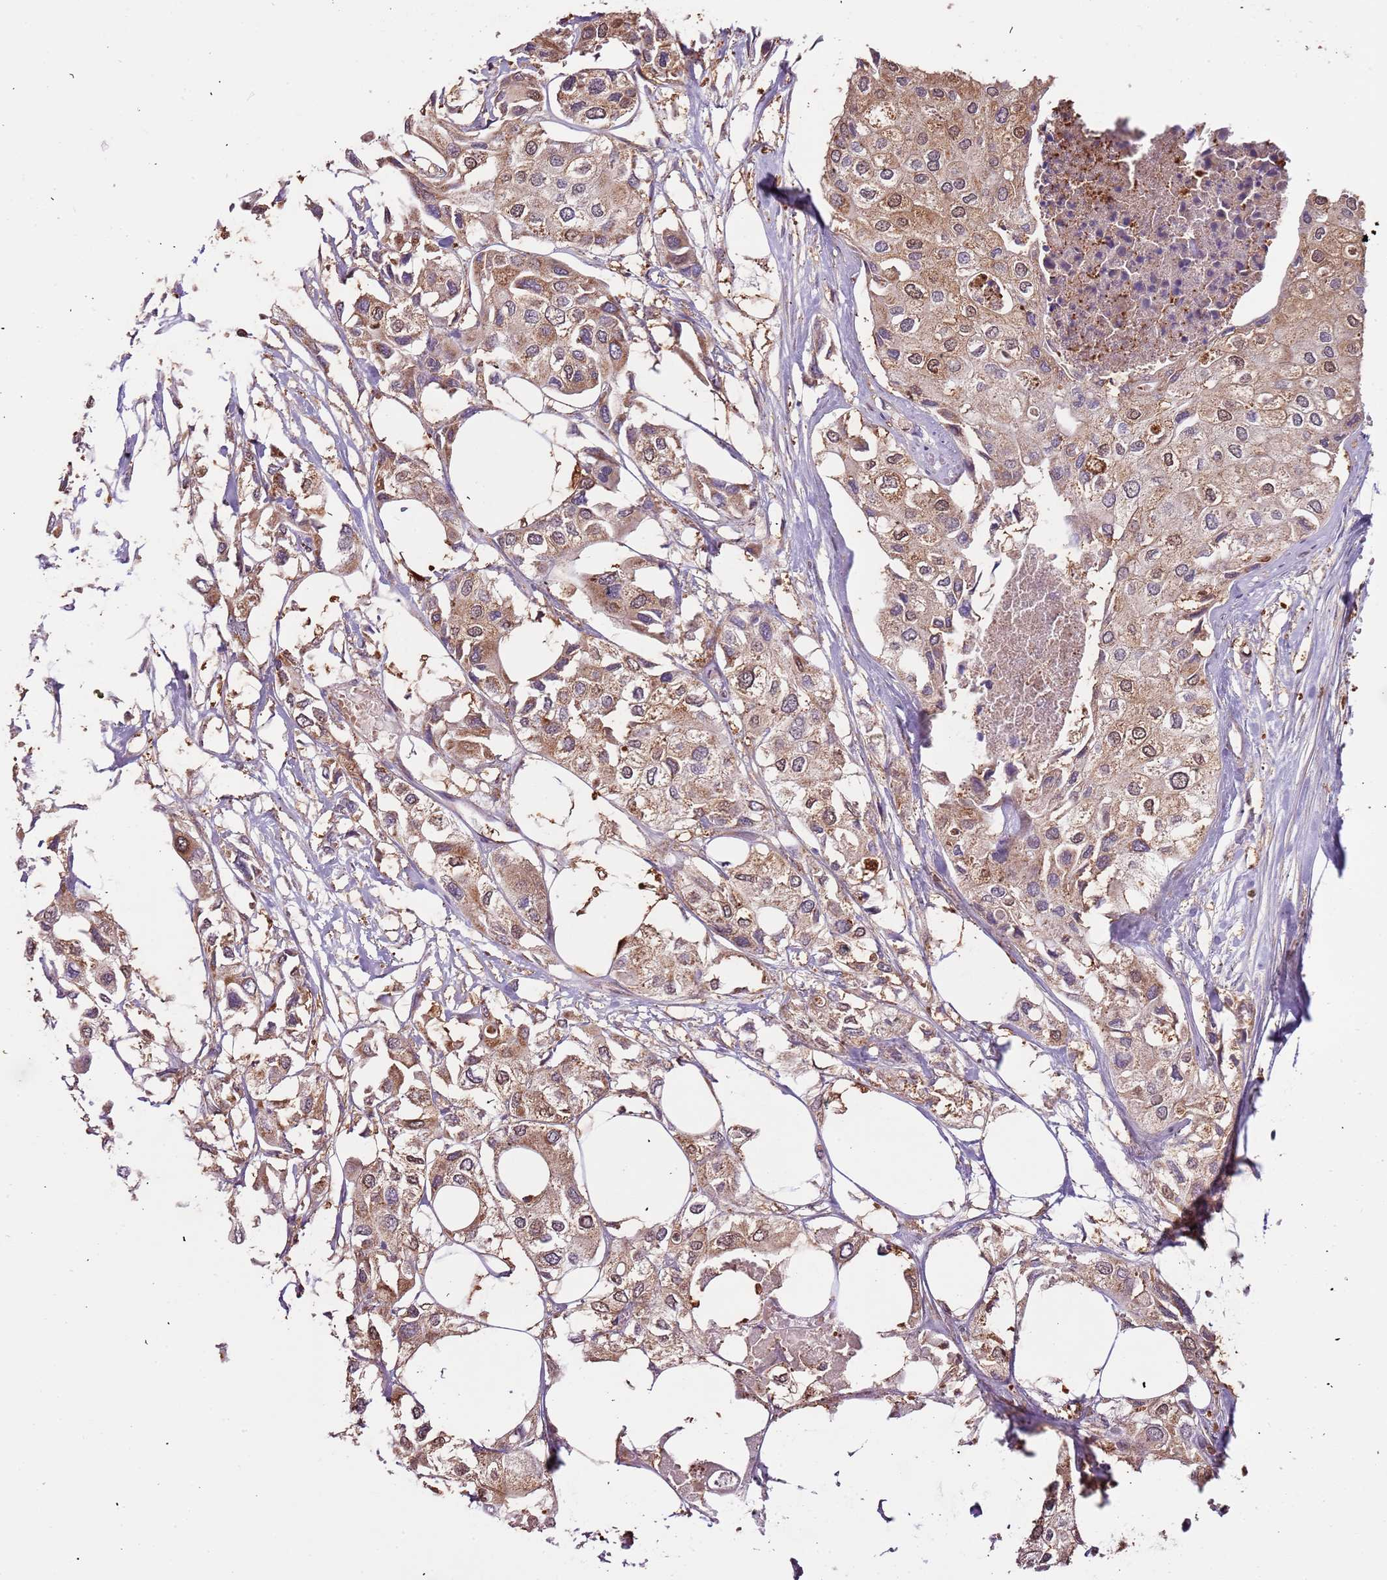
{"staining": {"intensity": "moderate", "quantity": ">75%", "location": "cytoplasmic/membranous,nuclear"}, "tissue": "urothelial cancer", "cell_type": "Tumor cells", "image_type": "cancer", "snomed": [{"axis": "morphology", "description": "Urothelial carcinoma, High grade"}, {"axis": "topography", "description": "Urinary bladder"}], "caption": "This micrograph displays IHC staining of high-grade urothelial carcinoma, with medium moderate cytoplasmic/membranous and nuclear staining in about >75% of tumor cells.", "gene": "IL17RD", "patient": {"sex": "male", "age": 64}}